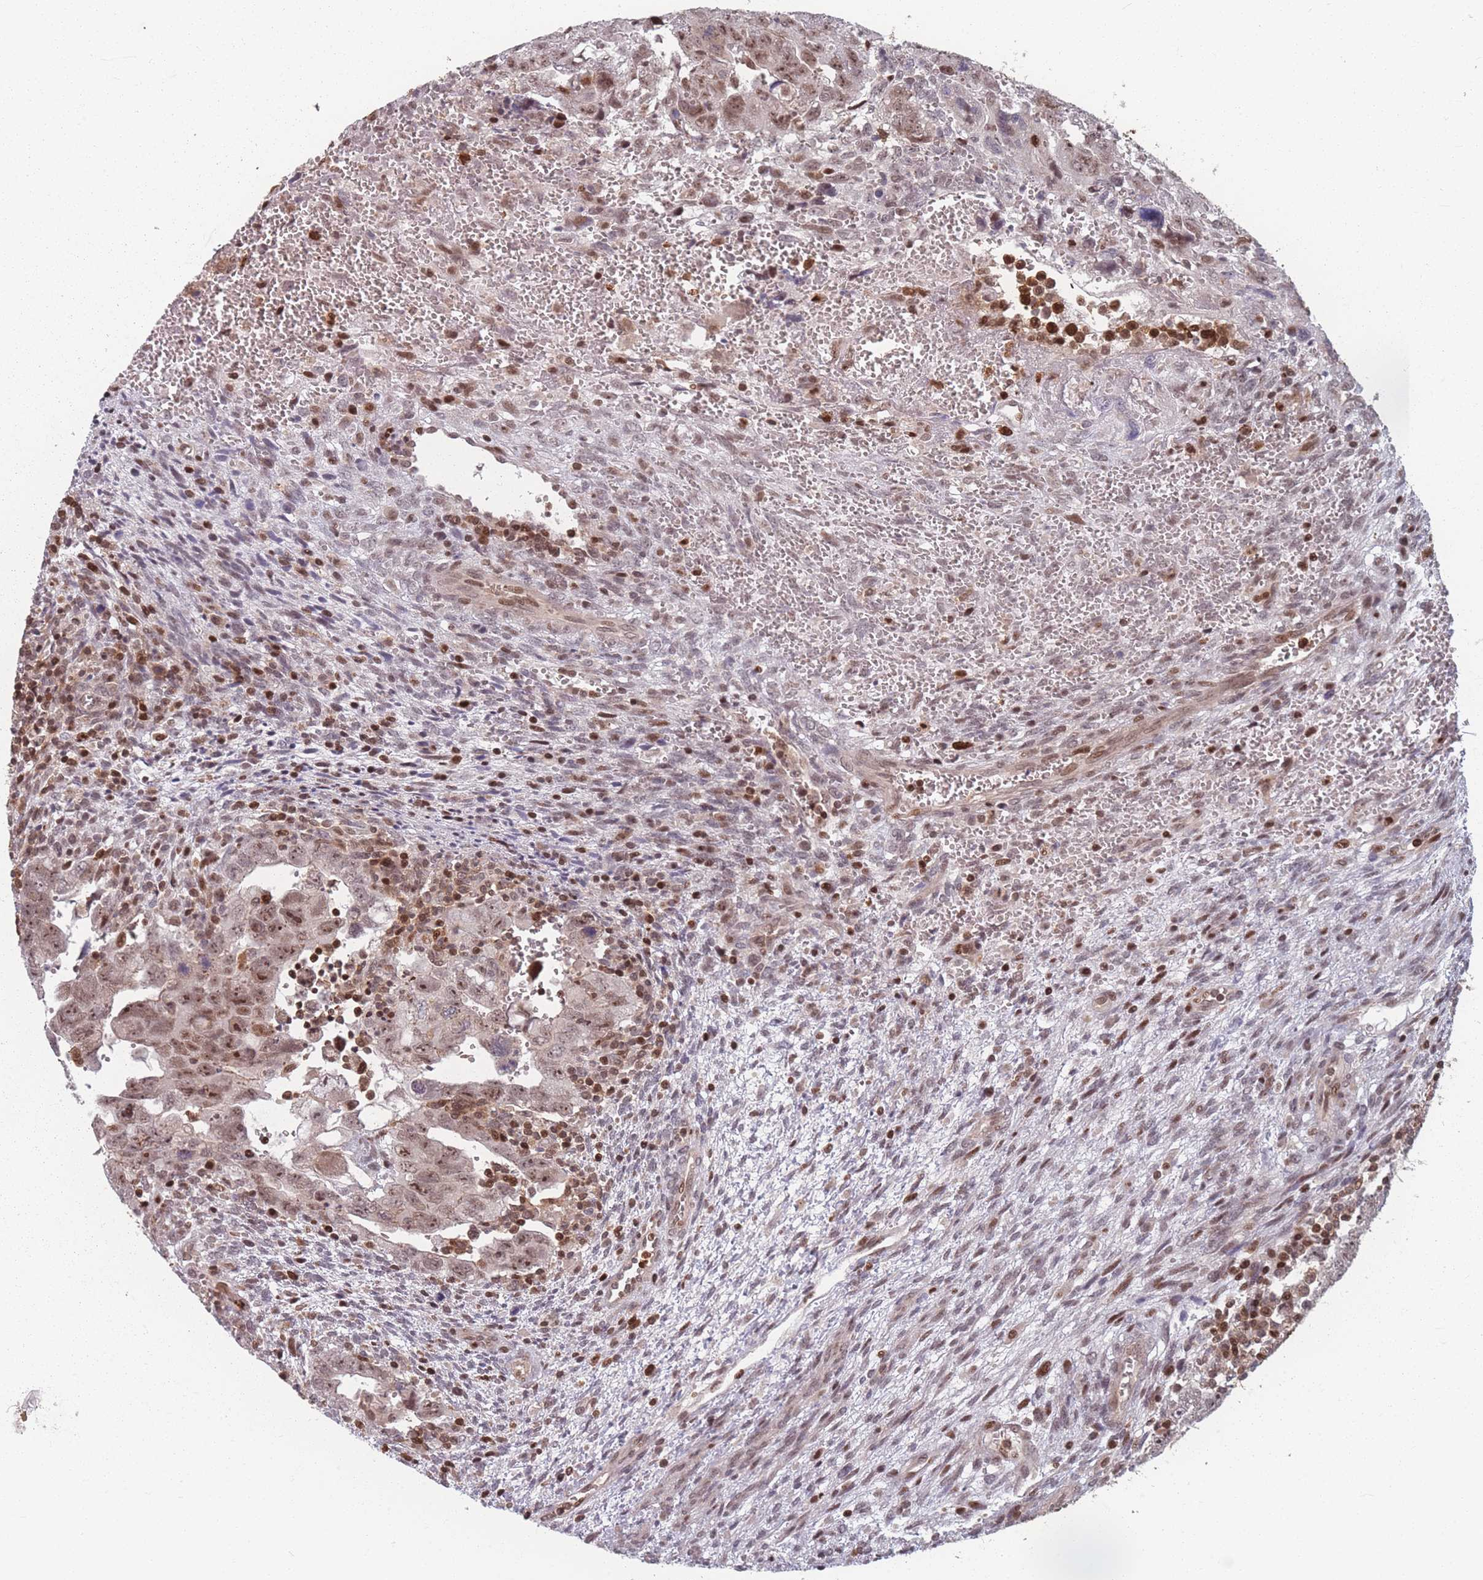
{"staining": {"intensity": "moderate", "quantity": ">75%", "location": "nuclear"}, "tissue": "testis cancer", "cell_type": "Tumor cells", "image_type": "cancer", "snomed": [{"axis": "morphology", "description": "Carcinoma, Embryonal, NOS"}, {"axis": "topography", "description": "Testis"}], "caption": "Protein expression analysis of human testis cancer reveals moderate nuclear positivity in about >75% of tumor cells.", "gene": "WDR55", "patient": {"sex": "male", "age": 28}}